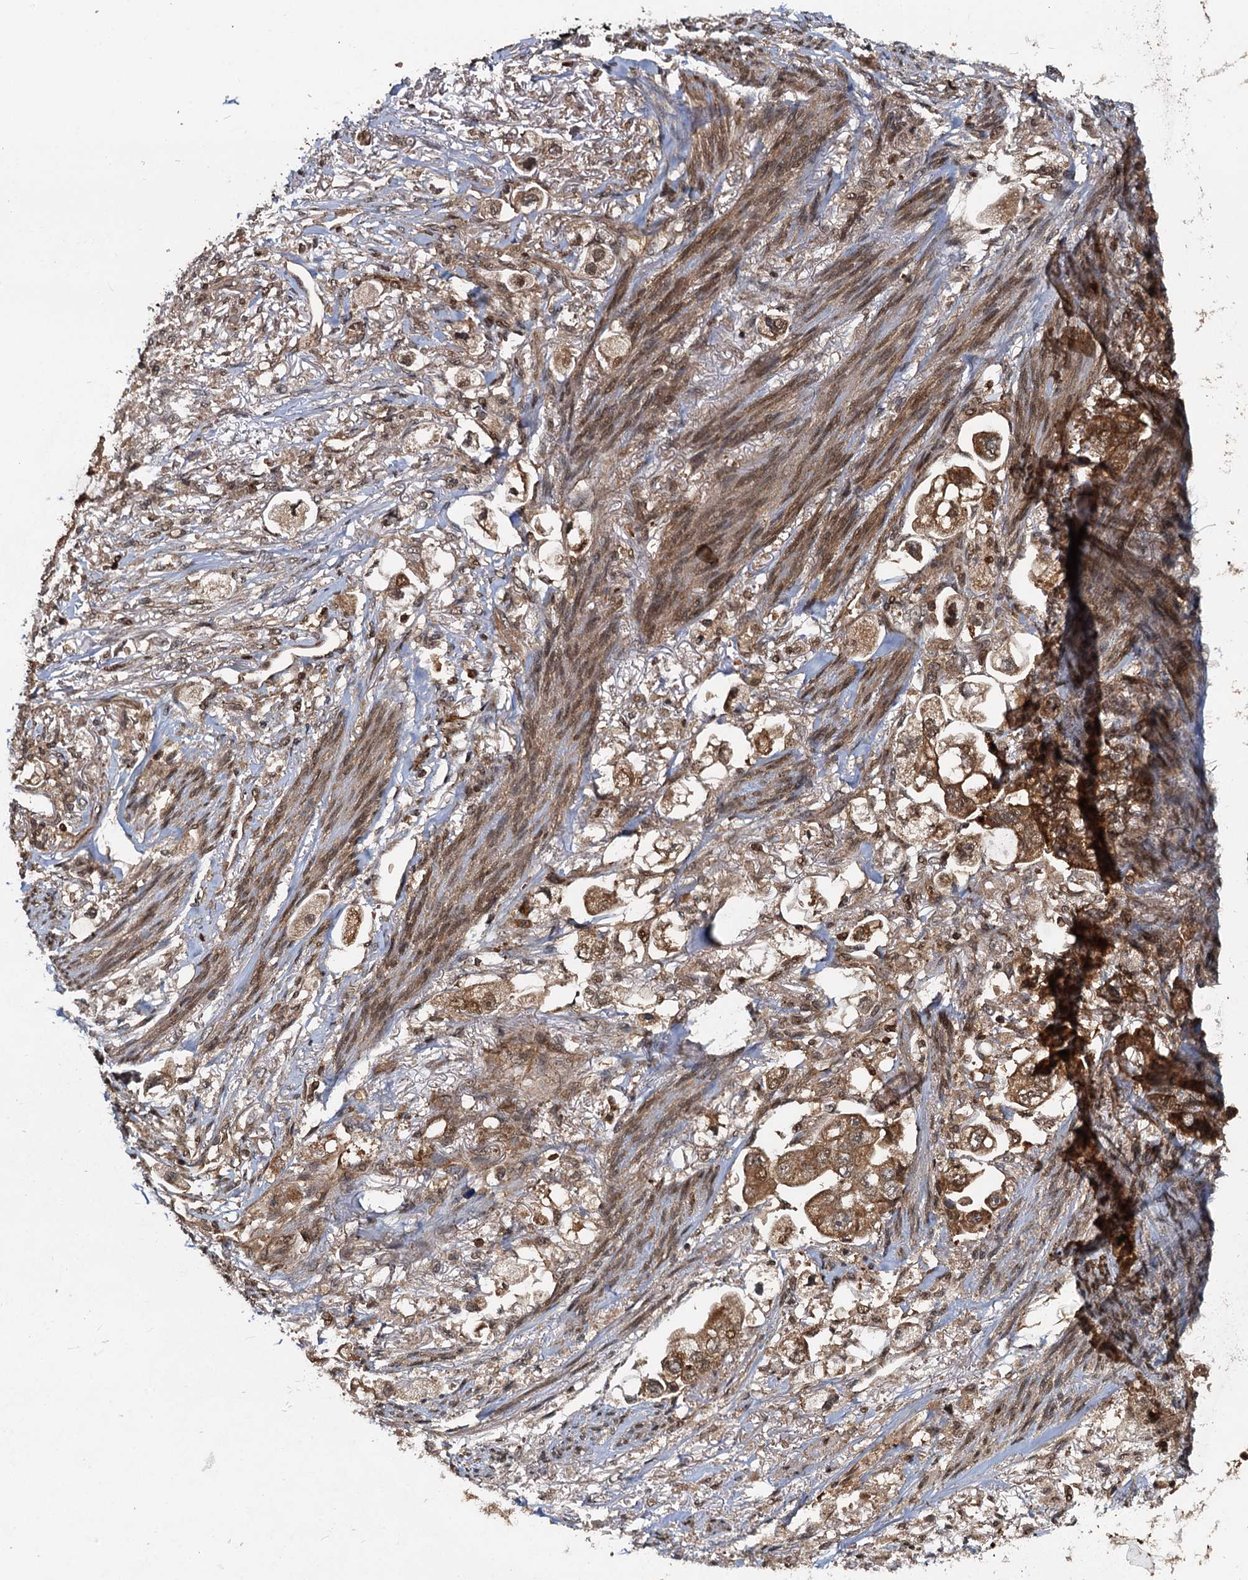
{"staining": {"intensity": "moderate", "quantity": ">75%", "location": "cytoplasmic/membranous"}, "tissue": "stomach cancer", "cell_type": "Tumor cells", "image_type": "cancer", "snomed": [{"axis": "morphology", "description": "Adenocarcinoma, NOS"}, {"axis": "topography", "description": "Stomach"}], "caption": "Immunohistochemistry (IHC) staining of stomach adenocarcinoma, which demonstrates medium levels of moderate cytoplasmic/membranous positivity in about >75% of tumor cells indicating moderate cytoplasmic/membranous protein expression. The staining was performed using DAB (3,3'-diaminobenzidine) (brown) for protein detection and nuclei were counterstained in hematoxylin (blue).", "gene": "STUB1", "patient": {"sex": "male", "age": 62}}